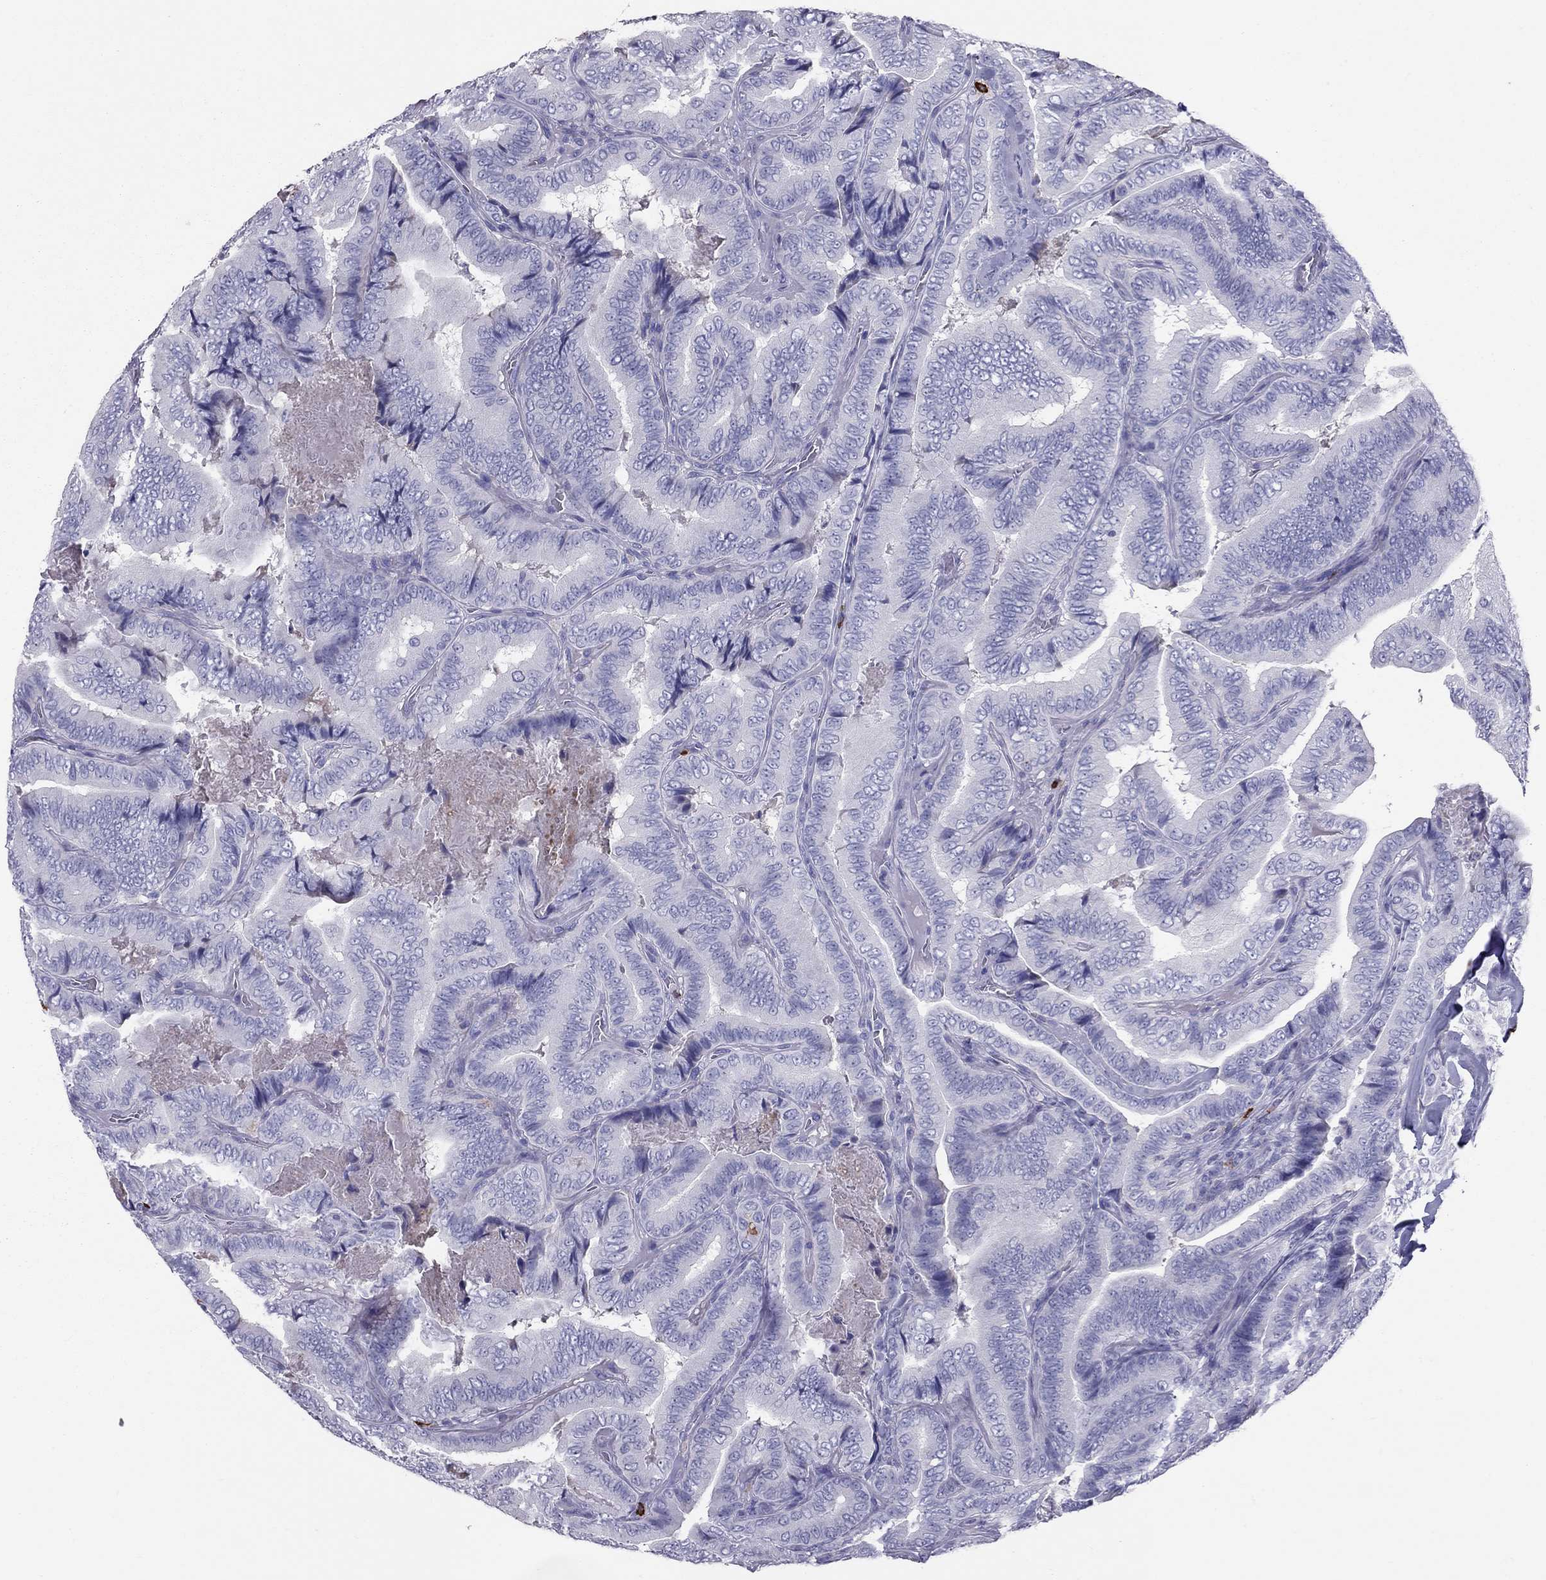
{"staining": {"intensity": "negative", "quantity": "none", "location": "none"}, "tissue": "thyroid cancer", "cell_type": "Tumor cells", "image_type": "cancer", "snomed": [{"axis": "morphology", "description": "Papillary adenocarcinoma, NOS"}, {"axis": "topography", "description": "Thyroid gland"}], "caption": "Tumor cells show no significant protein positivity in papillary adenocarcinoma (thyroid).", "gene": "IL17REL", "patient": {"sex": "male", "age": 61}}